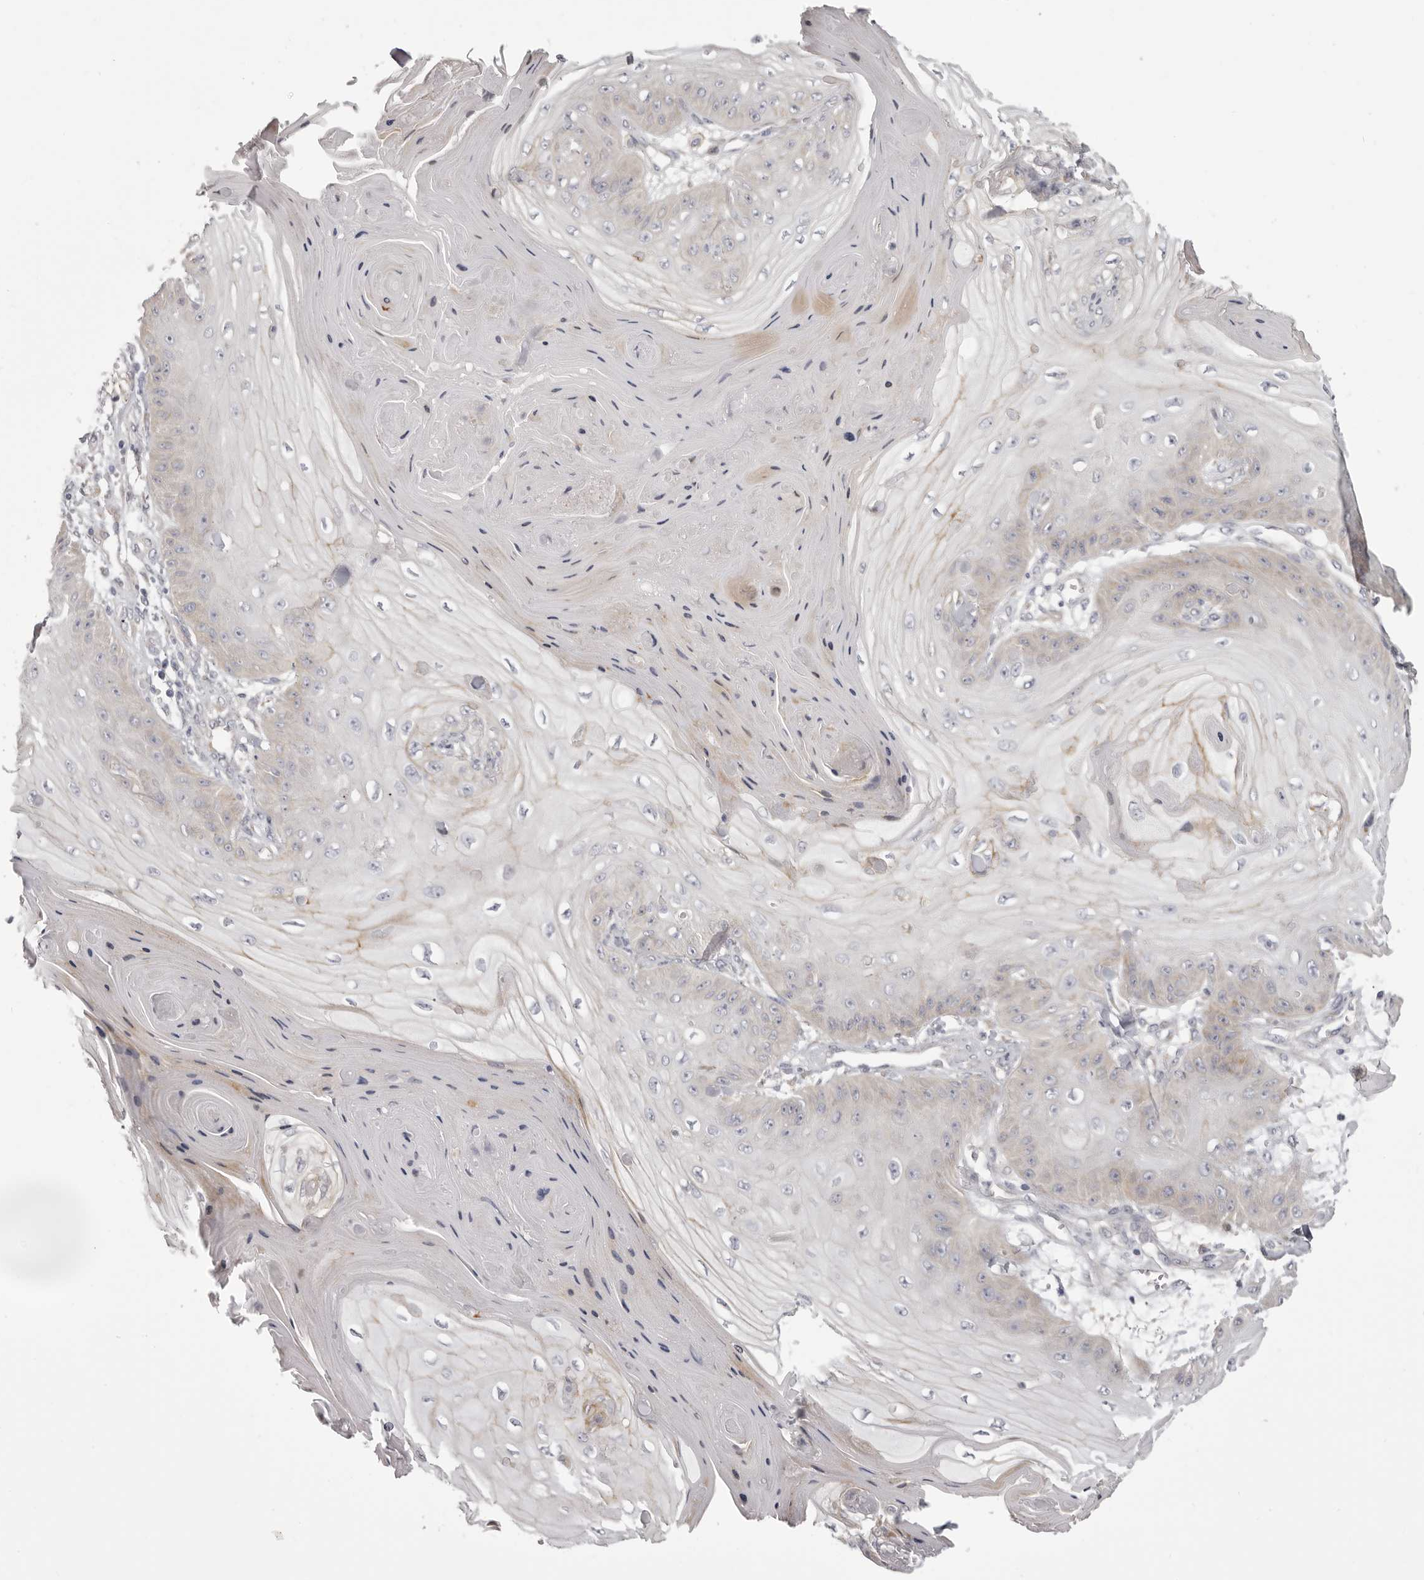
{"staining": {"intensity": "negative", "quantity": "none", "location": "none"}, "tissue": "skin cancer", "cell_type": "Tumor cells", "image_type": "cancer", "snomed": [{"axis": "morphology", "description": "Squamous cell carcinoma, NOS"}, {"axis": "topography", "description": "Skin"}], "caption": "IHC of human skin cancer (squamous cell carcinoma) exhibits no positivity in tumor cells.", "gene": "OTUD3", "patient": {"sex": "male", "age": 74}}